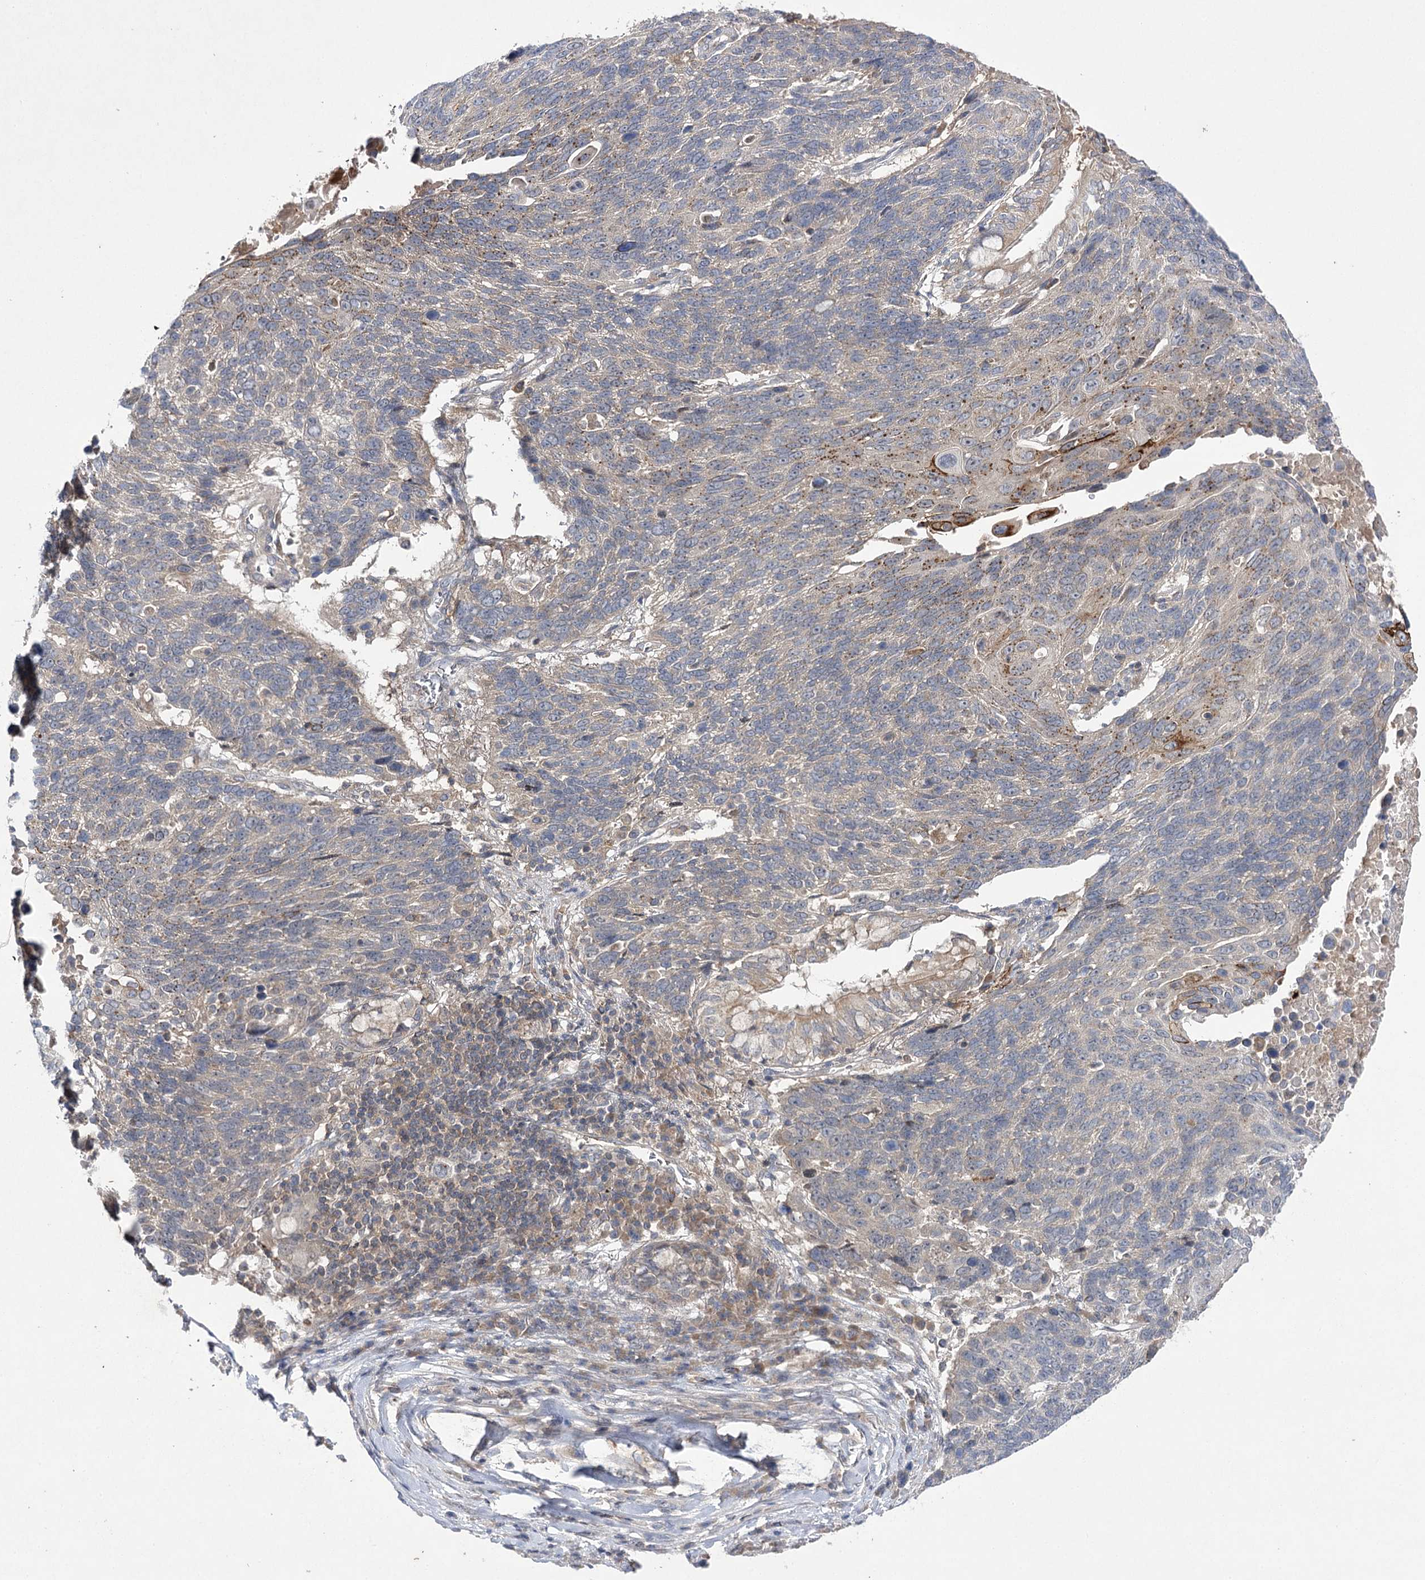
{"staining": {"intensity": "weak", "quantity": "25%-75%", "location": "cytoplasmic/membranous"}, "tissue": "lung cancer", "cell_type": "Tumor cells", "image_type": "cancer", "snomed": [{"axis": "morphology", "description": "Squamous cell carcinoma, NOS"}, {"axis": "topography", "description": "Lung"}], "caption": "The image reveals a brown stain indicating the presence of a protein in the cytoplasmic/membranous of tumor cells in lung cancer.", "gene": "BCR", "patient": {"sex": "male", "age": 66}}